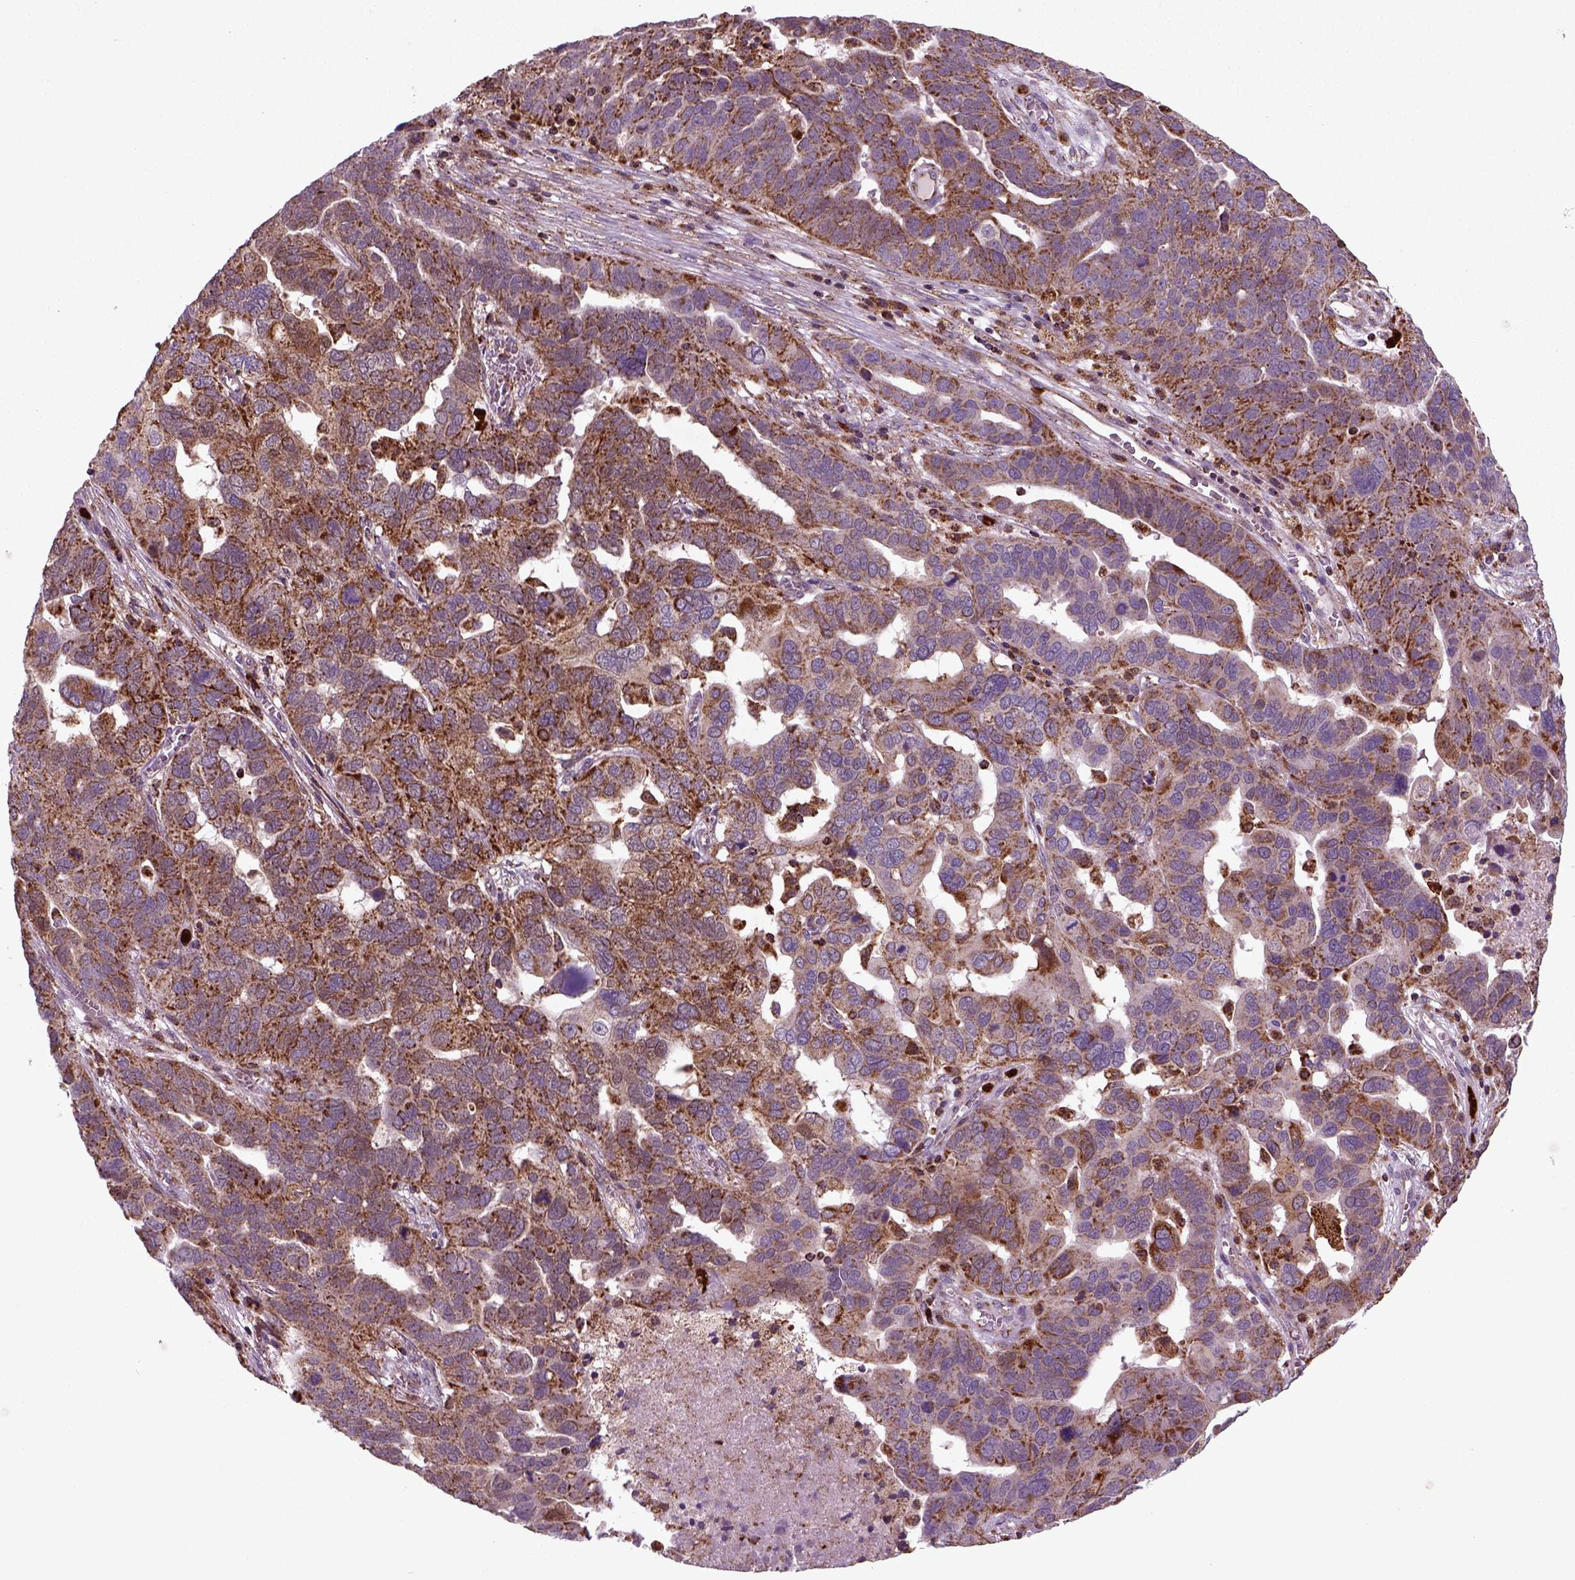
{"staining": {"intensity": "moderate", "quantity": ">75%", "location": "nuclear"}, "tissue": "ovarian cancer", "cell_type": "Tumor cells", "image_type": "cancer", "snomed": [{"axis": "morphology", "description": "Carcinoma, endometroid"}, {"axis": "topography", "description": "Soft tissue"}, {"axis": "topography", "description": "Ovary"}], "caption": "Immunohistochemical staining of human ovarian cancer exhibits medium levels of moderate nuclear staining in approximately >75% of tumor cells. The protein is shown in brown color, while the nuclei are stained blue.", "gene": "NUDT16L1", "patient": {"sex": "female", "age": 52}}